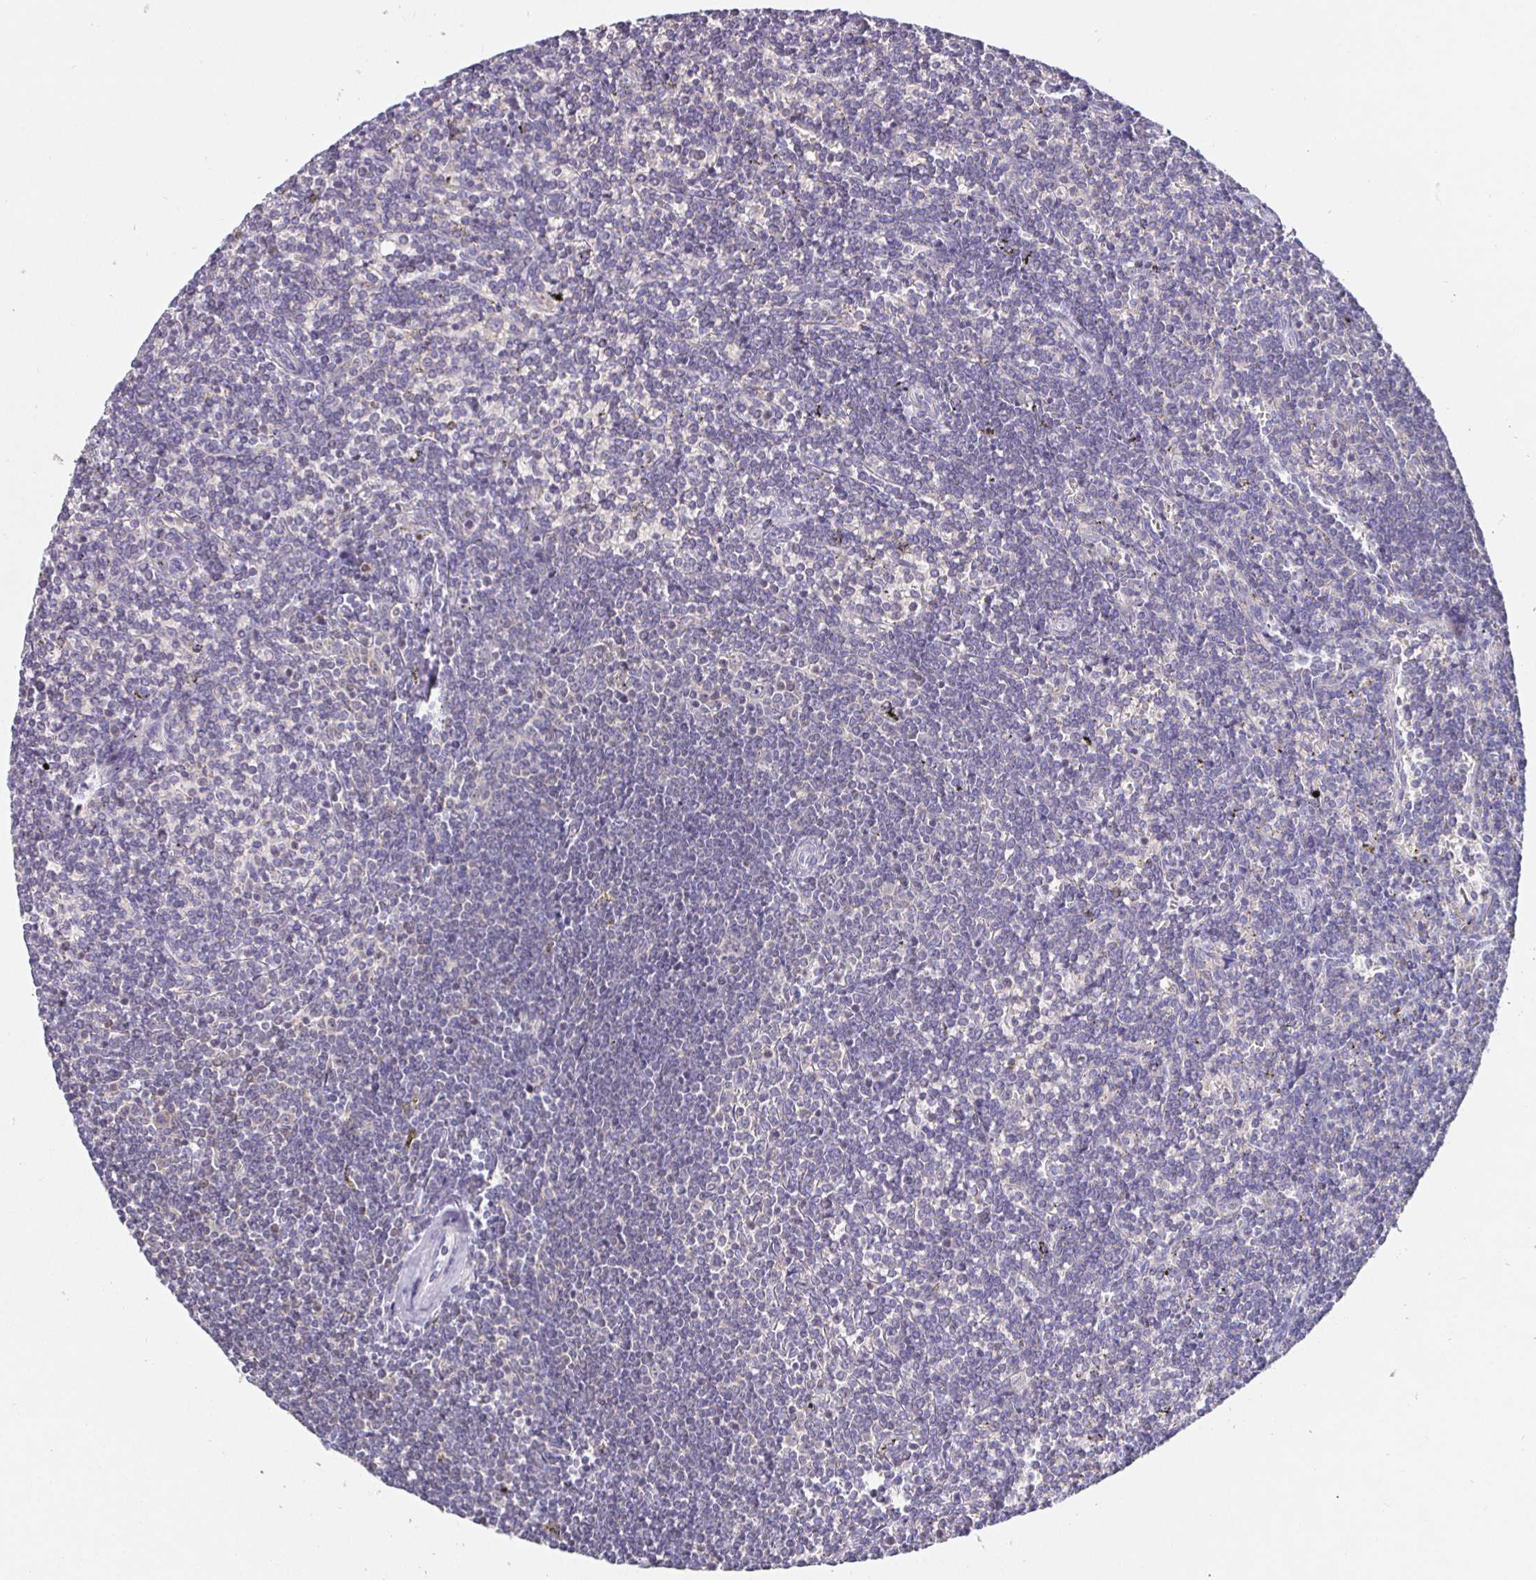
{"staining": {"intensity": "negative", "quantity": "none", "location": "none"}, "tissue": "lymphoma", "cell_type": "Tumor cells", "image_type": "cancer", "snomed": [{"axis": "morphology", "description": "Malignant lymphoma, non-Hodgkin's type, Low grade"}, {"axis": "topography", "description": "Spleen"}], "caption": "Image shows no significant protein staining in tumor cells of lymphoma. (Immunohistochemistry (ihc), brightfield microscopy, high magnification).", "gene": "SHISA4", "patient": {"sex": "male", "age": 78}}